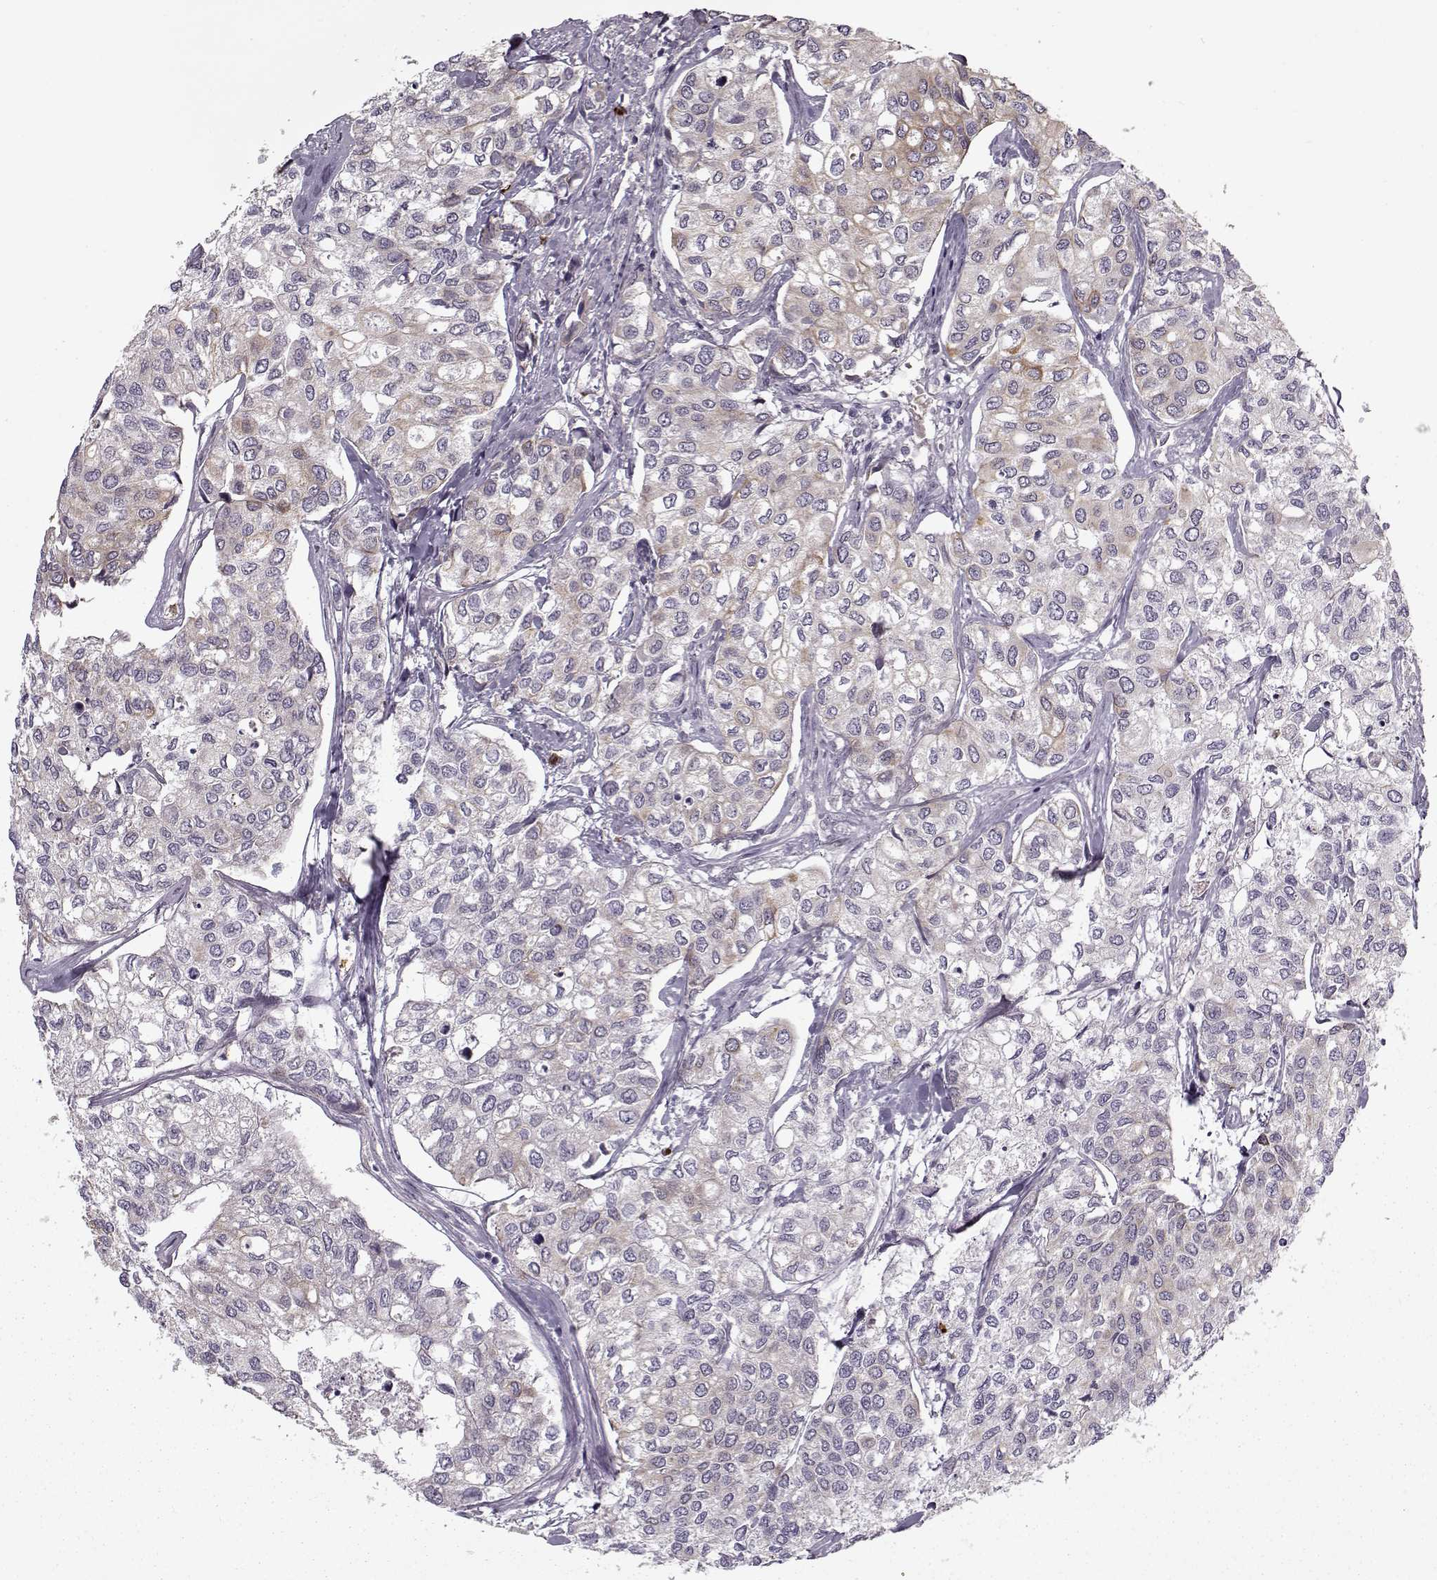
{"staining": {"intensity": "weak", "quantity": "<25%", "location": "cytoplasmic/membranous"}, "tissue": "urothelial cancer", "cell_type": "Tumor cells", "image_type": "cancer", "snomed": [{"axis": "morphology", "description": "Urothelial carcinoma, High grade"}, {"axis": "topography", "description": "Urinary bladder"}], "caption": "A photomicrograph of human urothelial cancer is negative for staining in tumor cells.", "gene": "DENND4B", "patient": {"sex": "male", "age": 73}}